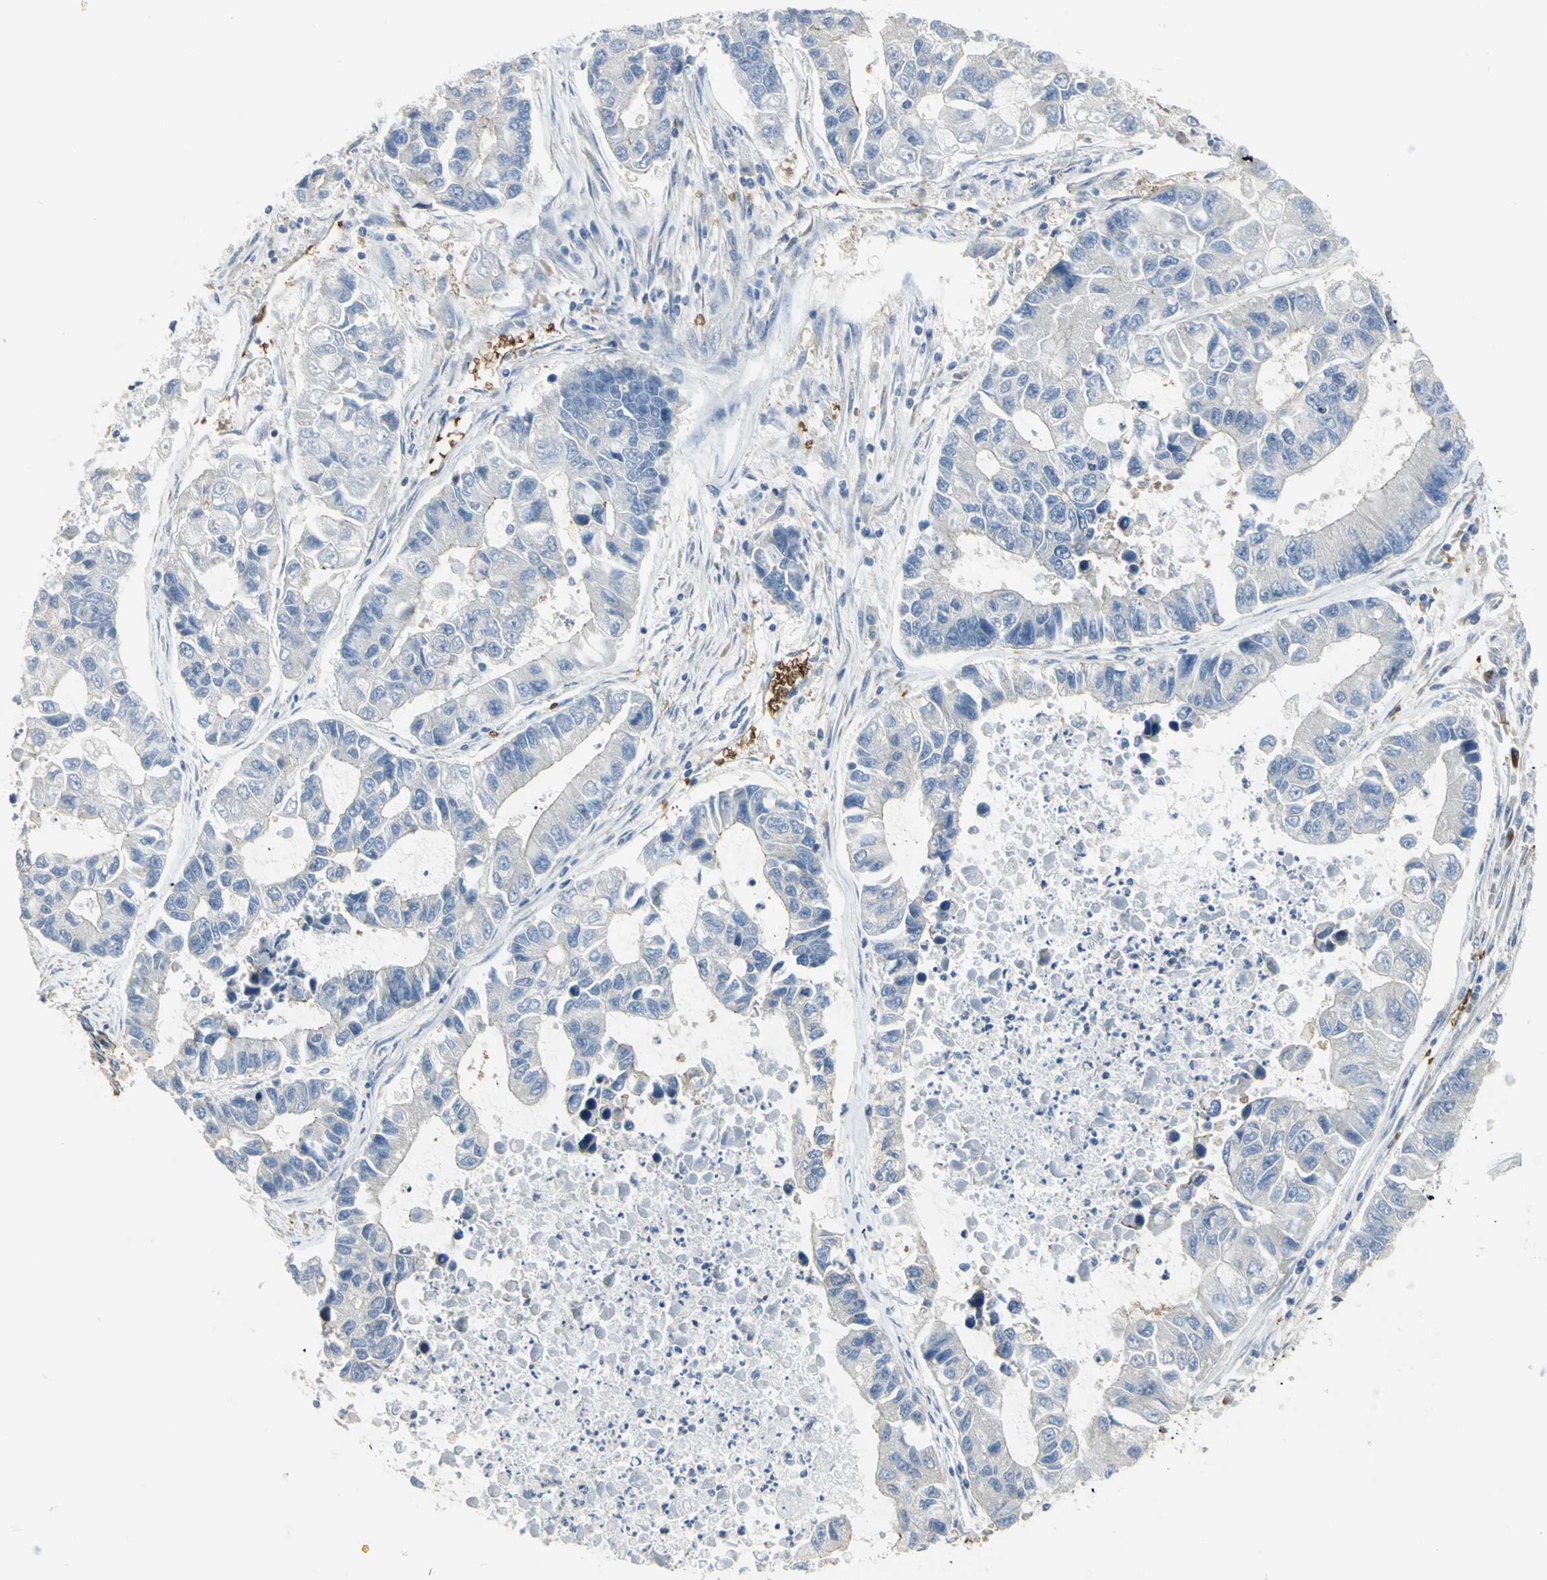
{"staining": {"intensity": "negative", "quantity": "none", "location": "none"}, "tissue": "lung cancer", "cell_type": "Tumor cells", "image_type": "cancer", "snomed": [{"axis": "morphology", "description": "Adenocarcinoma, NOS"}, {"axis": "topography", "description": "Lung"}], "caption": "Immunohistochemistry image of neoplastic tissue: lung cancer (adenocarcinoma) stained with DAB (3,3'-diaminobenzidine) exhibits no significant protein staining in tumor cells.", "gene": "ANK1", "patient": {"sex": "female", "age": 51}}